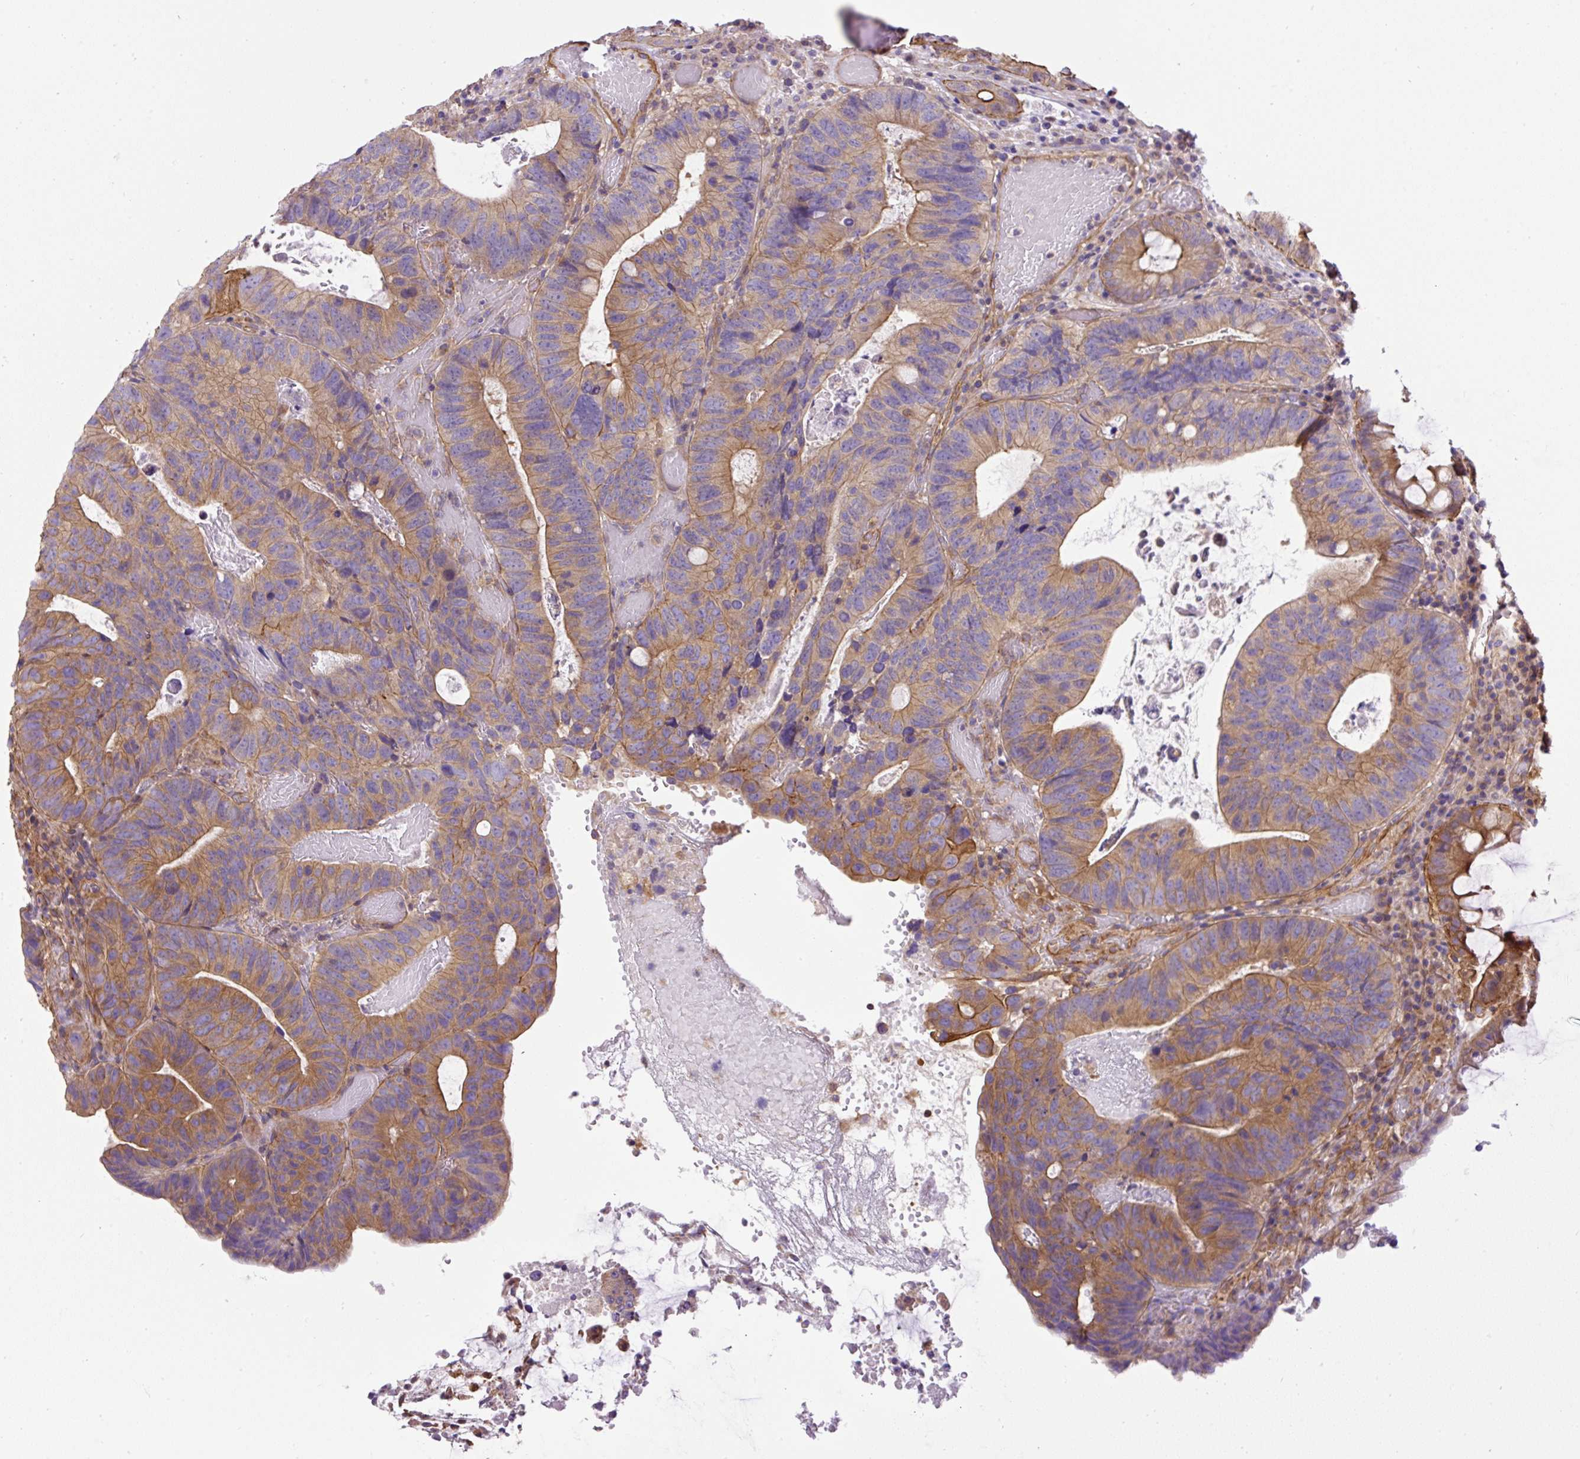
{"staining": {"intensity": "moderate", "quantity": "25%-75%", "location": "cytoplasmic/membranous"}, "tissue": "colorectal cancer", "cell_type": "Tumor cells", "image_type": "cancer", "snomed": [{"axis": "morphology", "description": "Adenocarcinoma, NOS"}, {"axis": "topography", "description": "Colon"}], "caption": "Immunohistochemical staining of colorectal cancer (adenocarcinoma) exhibits medium levels of moderate cytoplasmic/membranous staining in about 25%-75% of tumor cells. Using DAB (3,3'-diaminobenzidine) (brown) and hematoxylin (blue) stains, captured at high magnification using brightfield microscopy.", "gene": "DCTN1", "patient": {"sex": "male", "age": 87}}